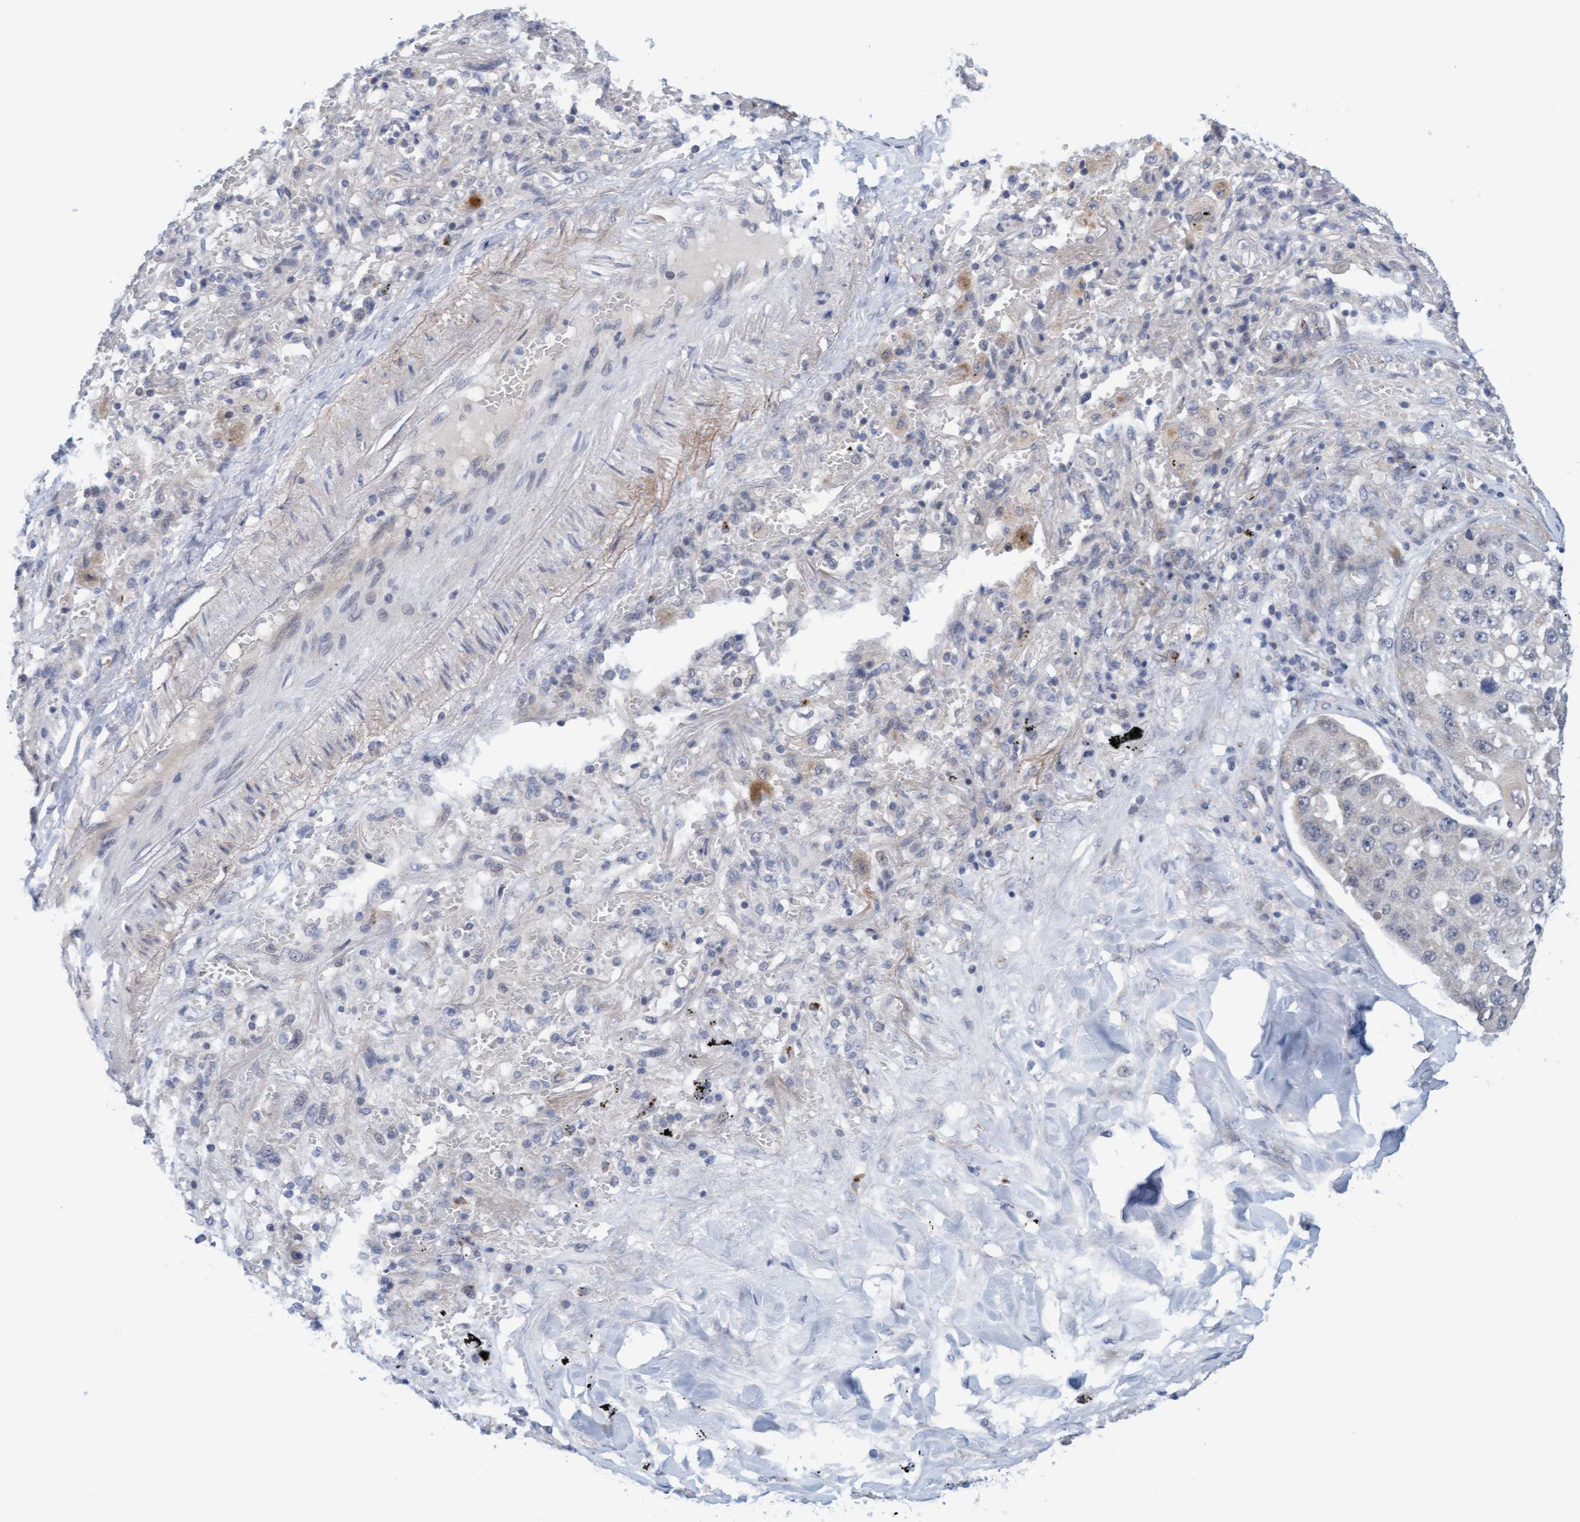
{"staining": {"intensity": "negative", "quantity": "none", "location": "none"}, "tissue": "lung cancer", "cell_type": "Tumor cells", "image_type": "cancer", "snomed": [{"axis": "morphology", "description": "Squamous cell carcinoma, NOS"}, {"axis": "topography", "description": "Lung"}], "caption": "There is no significant expression in tumor cells of lung cancer.", "gene": "ZC3H3", "patient": {"sex": "male", "age": 61}}